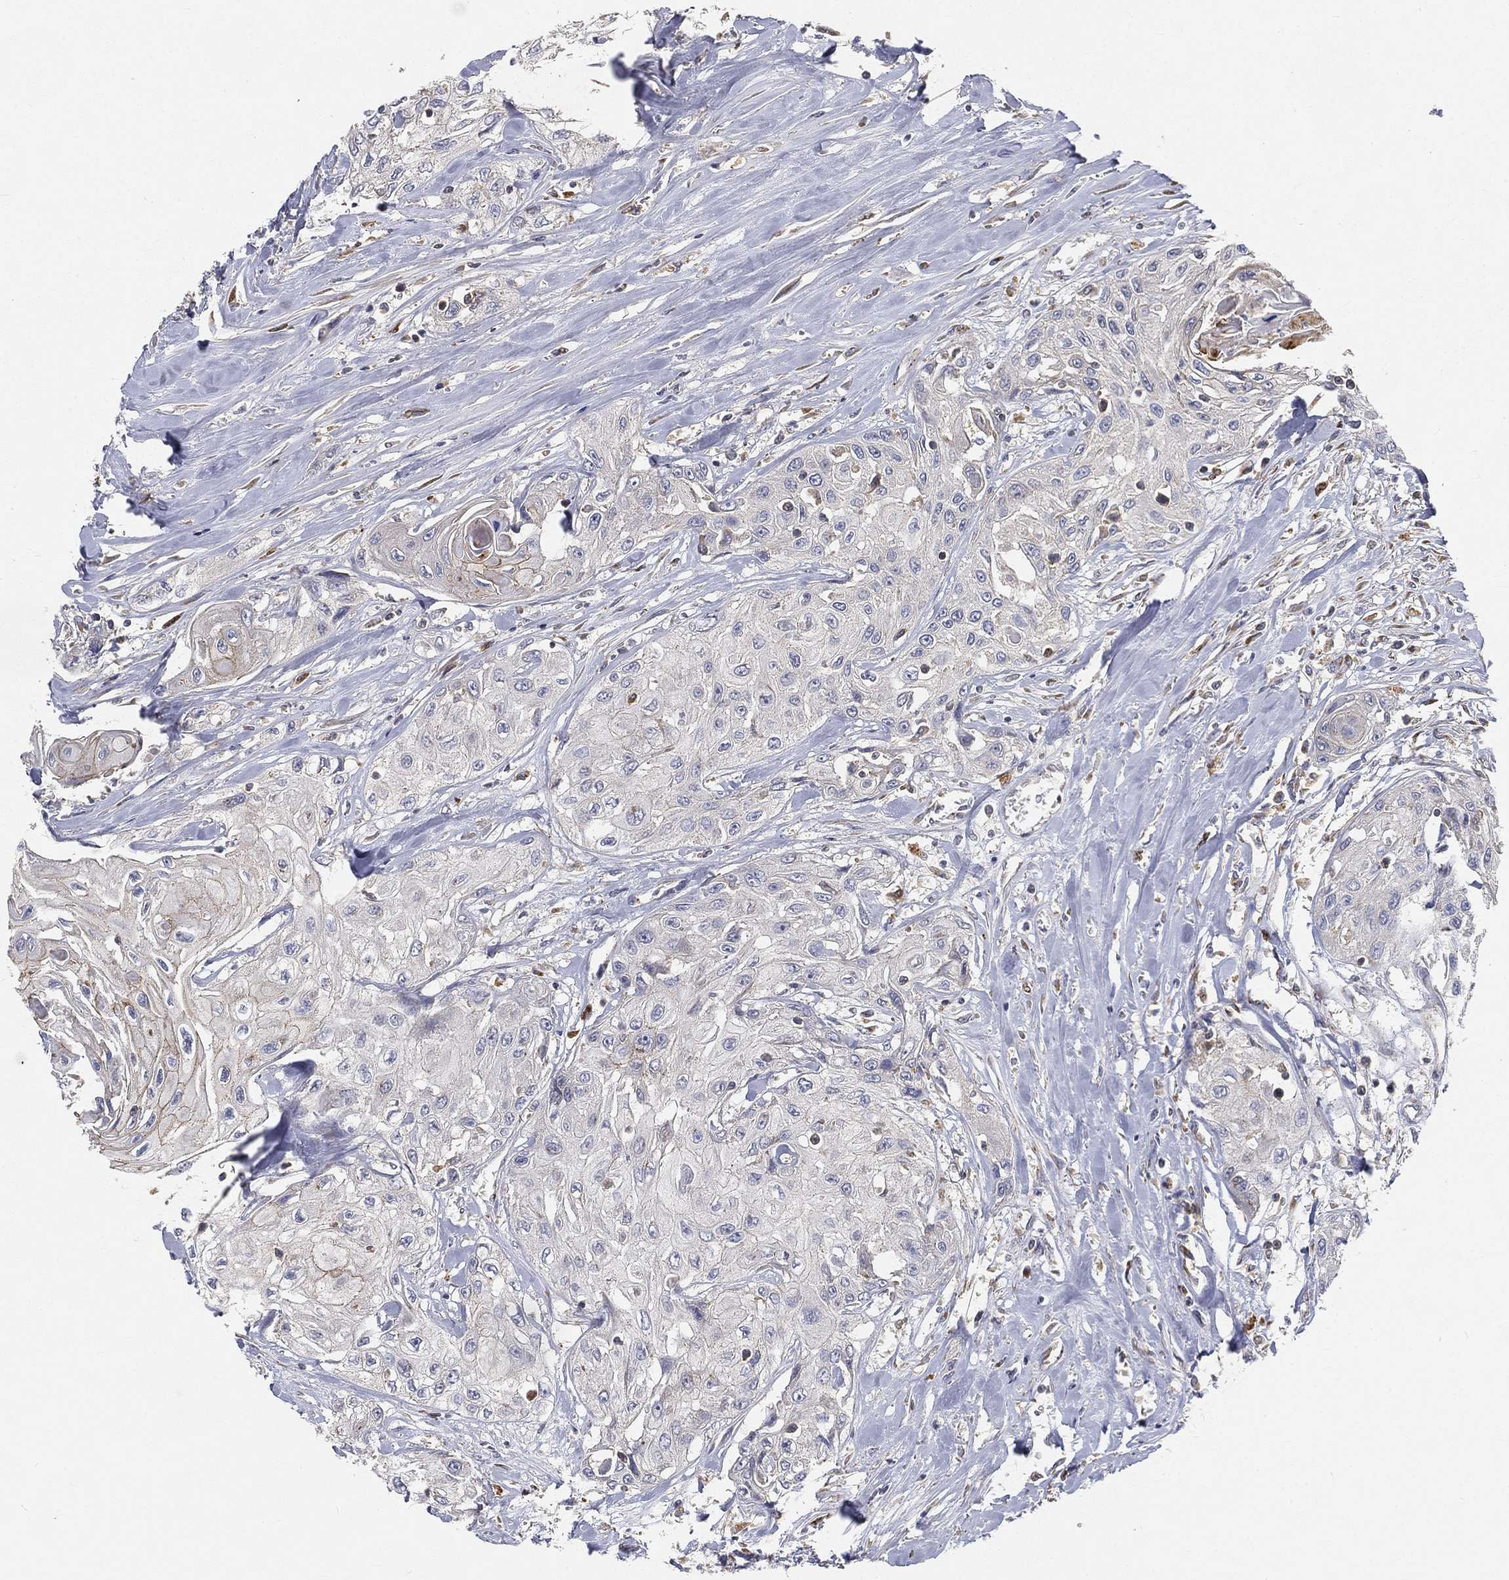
{"staining": {"intensity": "negative", "quantity": "none", "location": "none"}, "tissue": "head and neck cancer", "cell_type": "Tumor cells", "image_type": "cancer", "snomed": [{"axis": "morphology", "description": "Normal tissue, NOS"}, {"axis": "morphology", "description": "Squamous cell carcinoma, NOS"}, {"axis": "topography", "description": "Oral tissue"}, {"axis": "topography", "description": "Peripheral nerve tissue"}, {"axis": "topography", "description": "Head-Neck"}], "caption": "Immunohistochemistry (IHC) micrograph of neoplastic tissue: squamous cell carcinoma (head and neck) stained with DAB demonstrates no significant protein positivity in tumor cells.", "gene": "CTSL", "patient": {"sex": "female", "age": 59}}